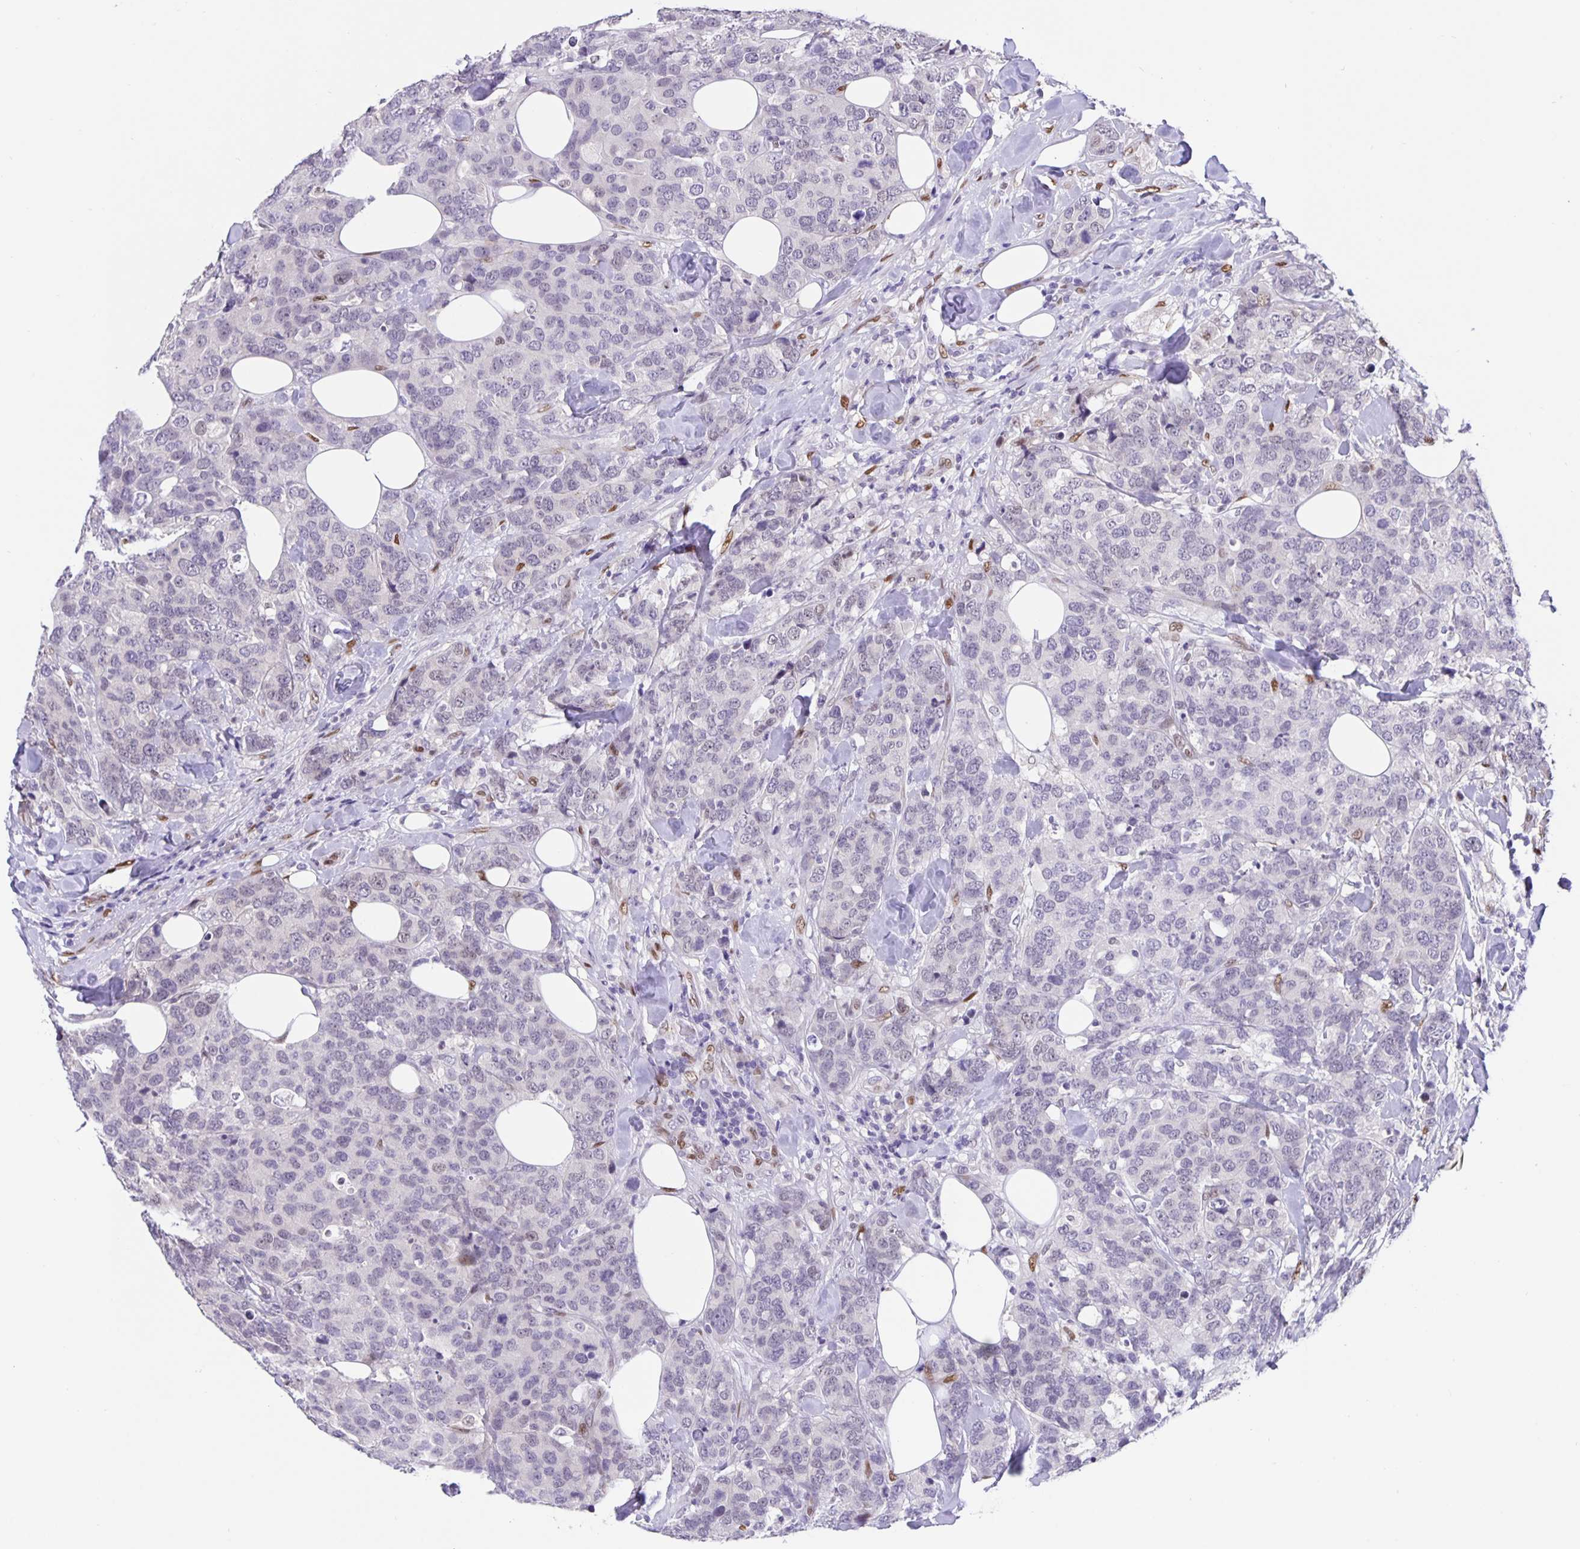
{"staining": {"intensity": "moderate", "quantity": "<25%", "location": "nuclear"}, "tissue": "breast cancer", "cell_type": "Tumor cells", "image_type": "cancer", "snomed": [{"axis": "morphology", "description": "Lobular carcinoma"}, {"axis": "topography", "description": "Breast"}], "caption": "Breast cancer (lobular carcinoma) stained for a protein (brown) demonstrates moderate nuclear positive expression in about <25% of tumor cells.", "gene": "FOSL2", "patient": {"sex": "female", "age": 59}}